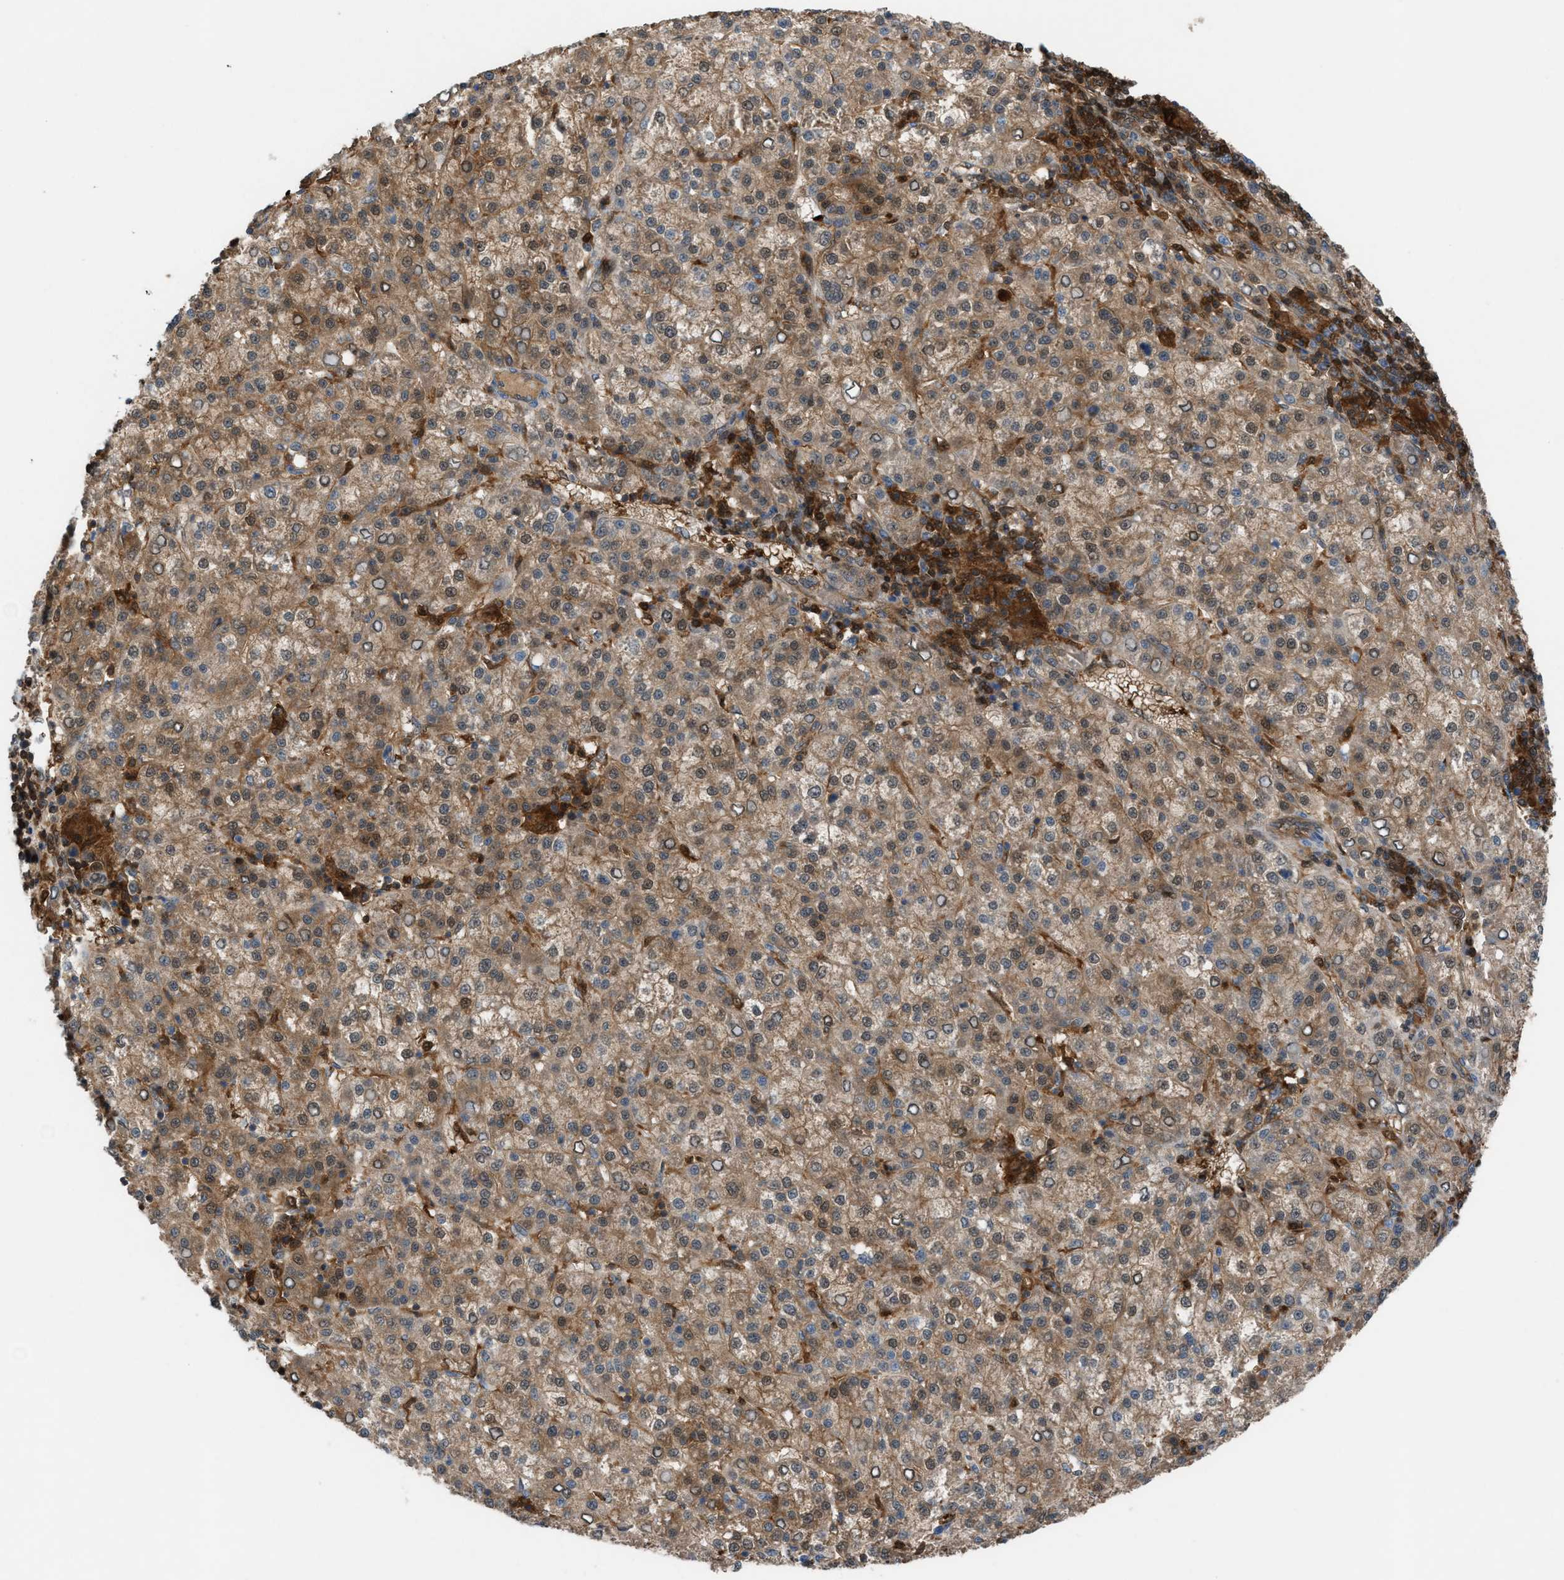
{"staining": {"intensity": "weak", "quantity": ">75%", "location": "cytoplasmic/membranous"}, "tissue": "liver cancer", "cell_type": "Tumor cells", "image_type": "cancer", "snomed": [{"axis": "morphology", "description": "Carcinoma, Hepatocellular, NOS"}, {"axis": "topography", "description": "Liver"}], "caption": "A high-resolution image shows immunohistochemistry staining of liver cancer, which displays weak cytoplasmic/membranous staining in about >75% of tumor cells. (Stains: DAB (3,3'-diaminobenzidine) in brown, nuclei in blue, Microscopy: brightfield microscopy at high magnification).", "gene": "TPK1", "patient": {"sex": "female", "age": 58}}